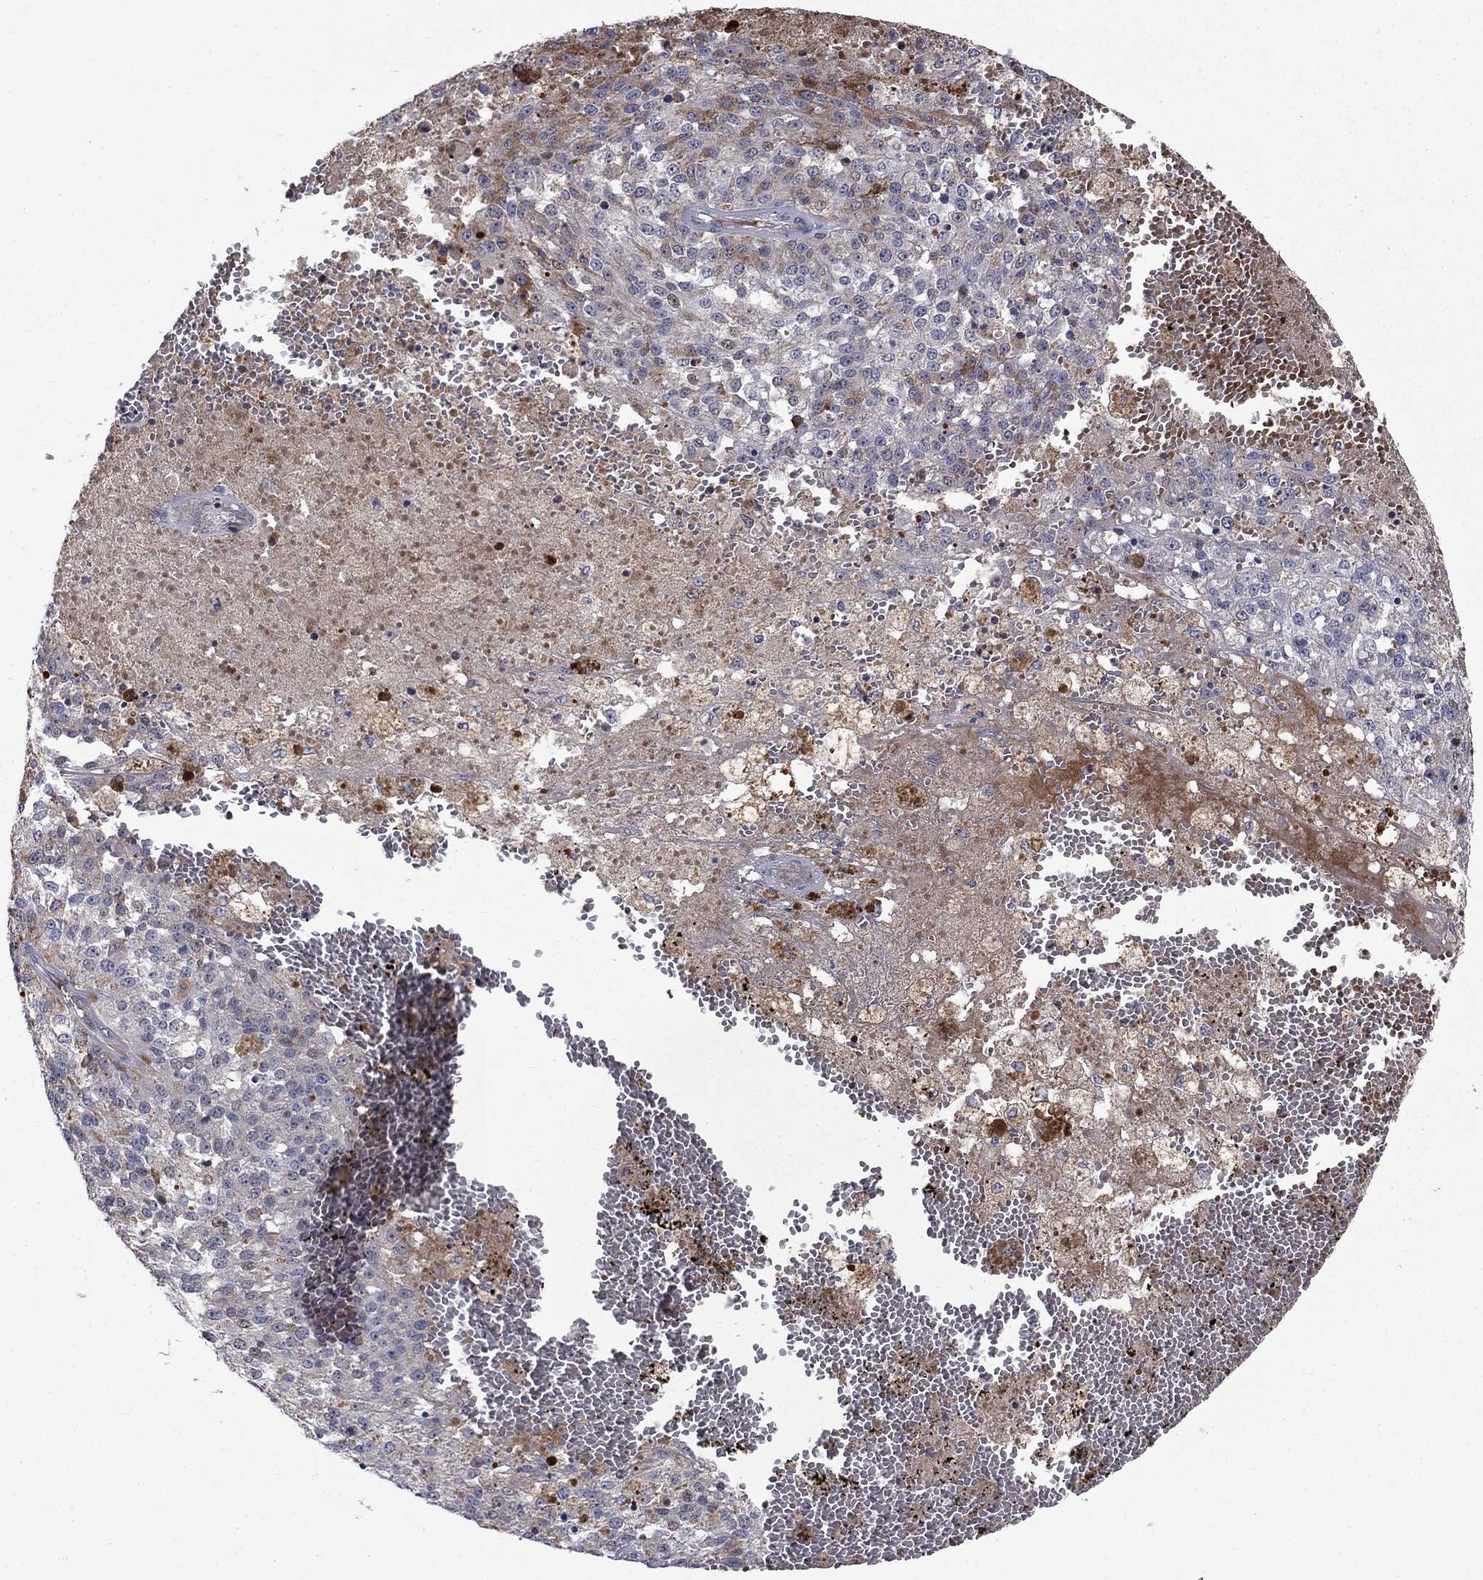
{"staining": {"intensity": "moderate", "quantity": "<25%", "location": "cytoplasmic/membranous"}, "tissue": "melanoma", "cell_type": "Tumor cells", "image_type": "cancer", "snomed": [{"axis": "morphology", "description": "Malignant melanoma, Metastatic site"}, {"axis": "topography", "description": "Lymph node"}], "caption": "This is a photomicrograph of immunohistochemistry (IHC) staining of malignant melanoma (metastatic site), which shows moderate expression in the cytoplasmic/membranous of tumor cells.", "gene": "SLC1A1", "patient": {"sex": "female", "age": 64}}